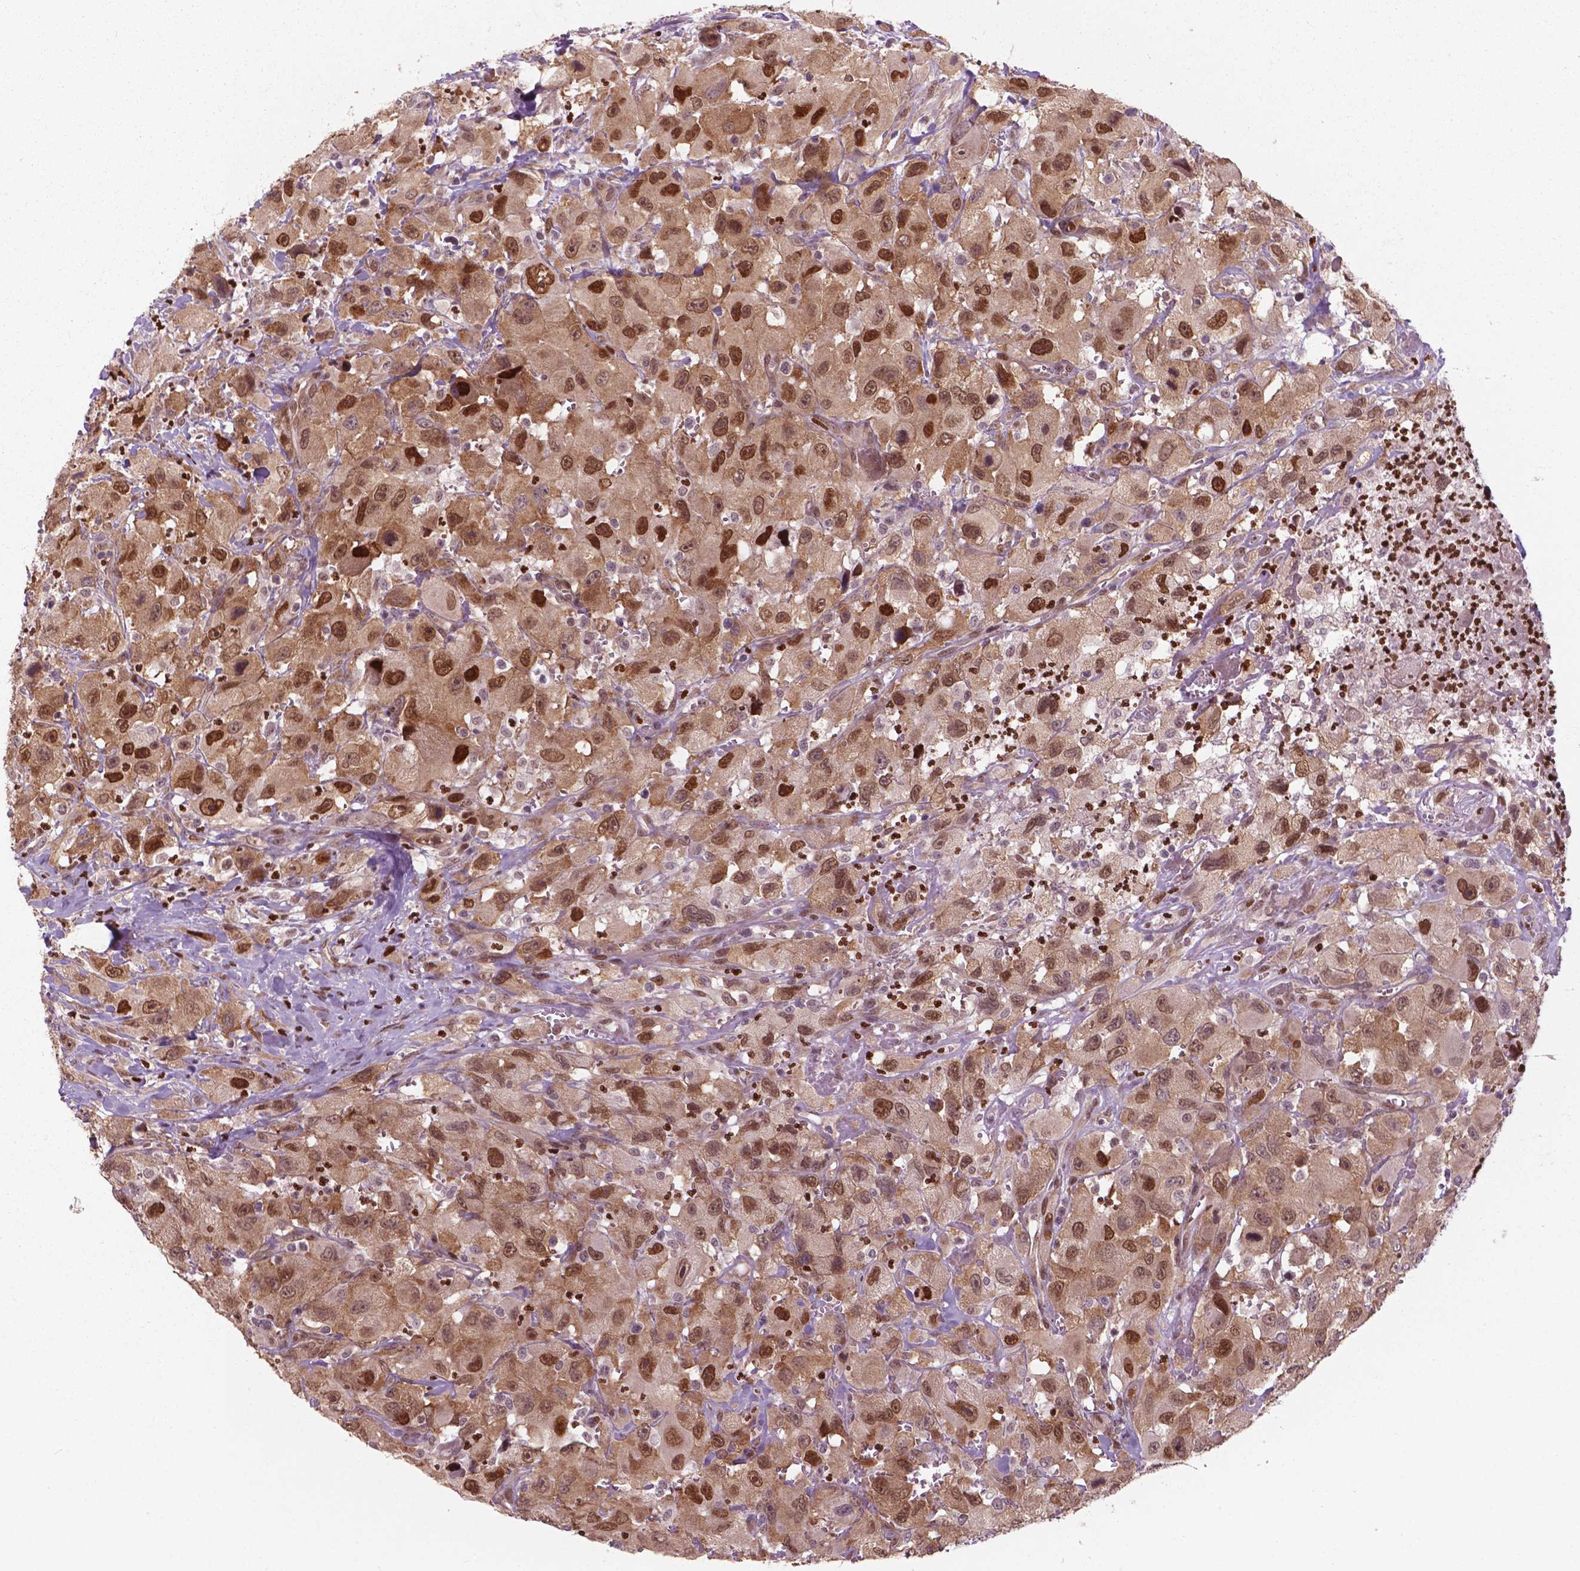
{"staining": {"intensity": "moderate", "quantity": ">75%", "location": "cytoplasmic/membranous,nuclear"}, "tissue": "head and neck cancer", "cell_type": "Tumor cells", "image_type": "cancer", "snomed": [{"axis": "morphology", "description": "Squamous cell carcinoma, NOS"}, {"axis": "morphology", "description": "Squamous cell carcinoma, metastatic, NOS"}, {"axis": "topography", "description": "Oral tissue"}, {"axis": "topography", "description": "Head-Neck"}], "caption": "Brown immunohistochemical staining in head and neck cancer exhibits moderate cytoplasmic/membranous and nuclear expression in approximately >75% of tumor cells.", "gene": "NFAT5", "patient": {"sex": "female", "age": 85}}